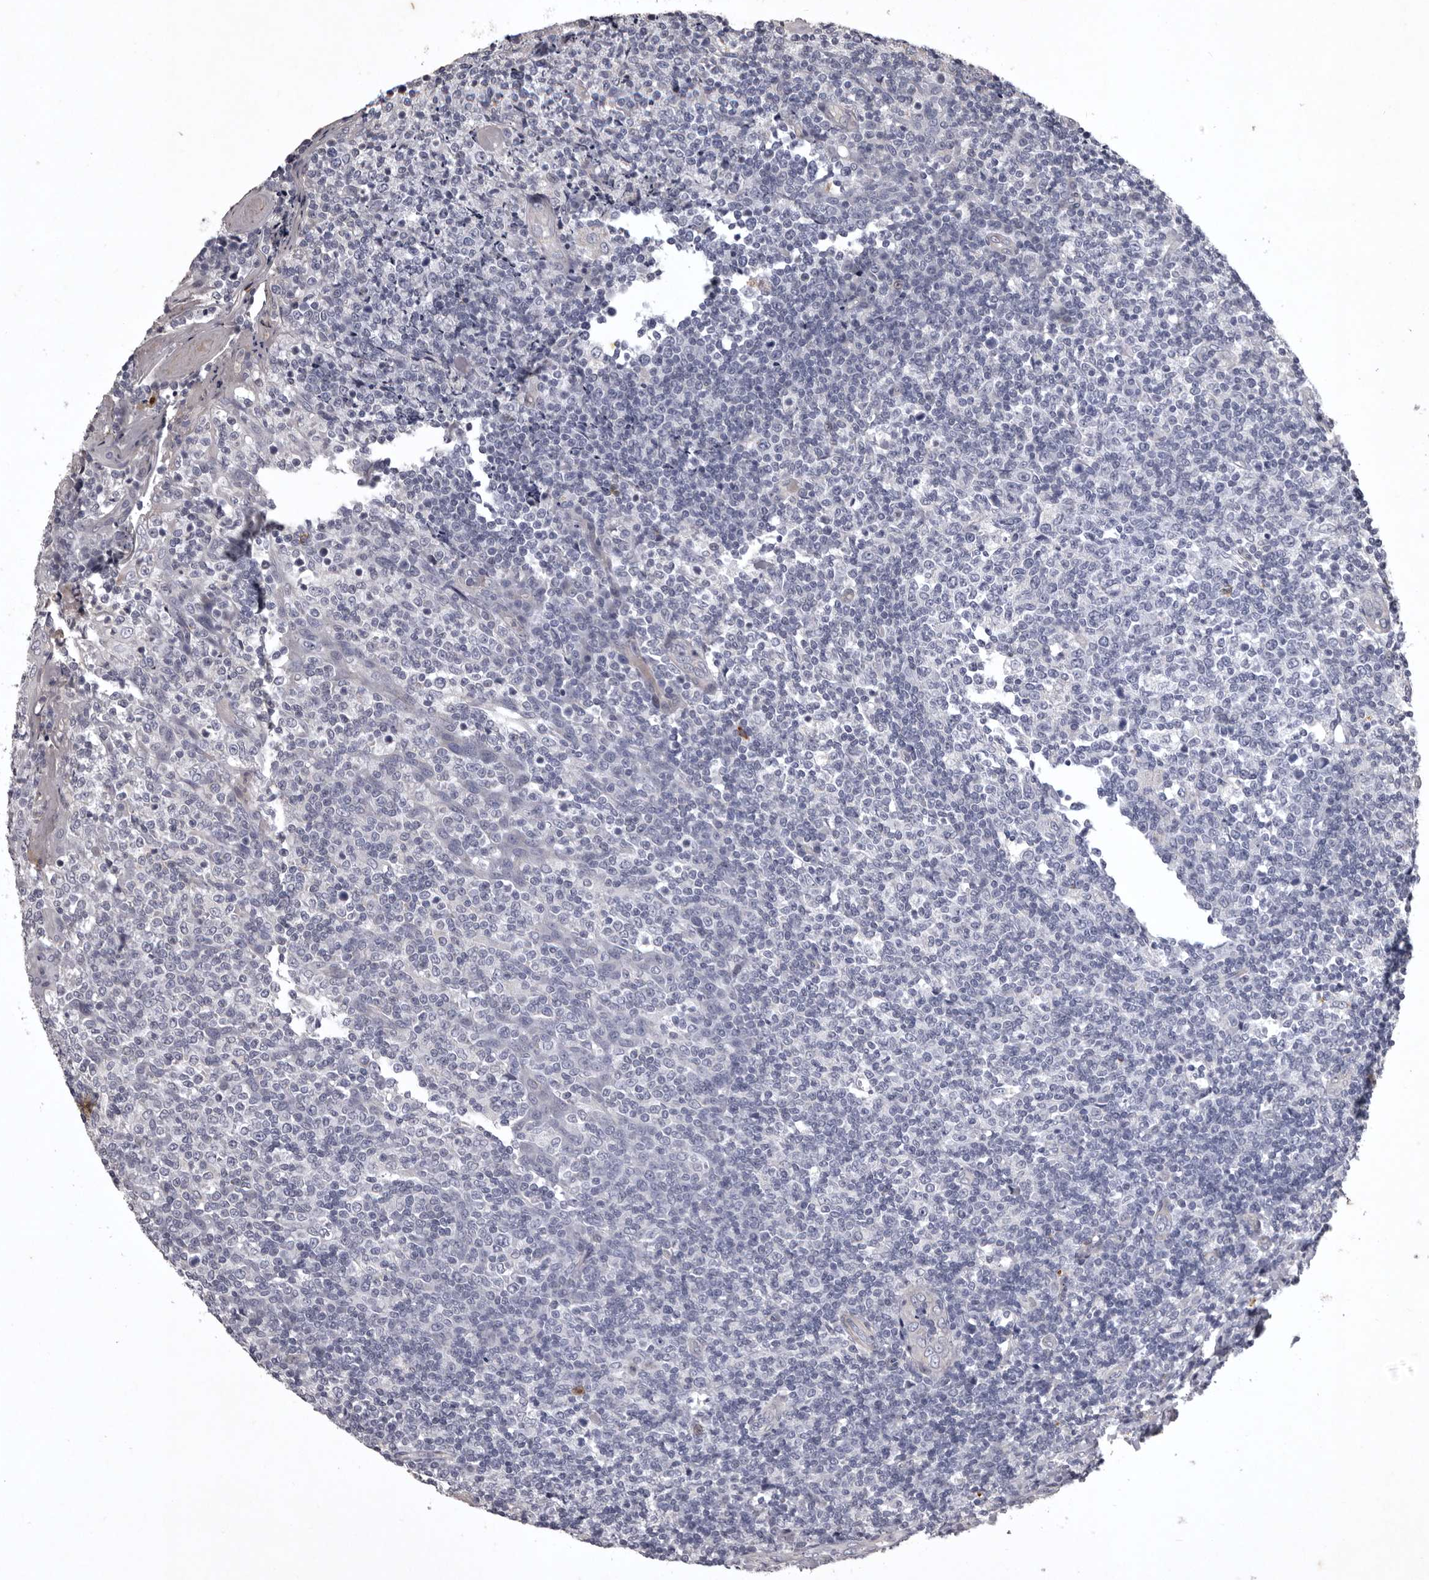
{"staining": {"intensity": "negative", "quantity": "none", "location": "none"}, "tissue": "tonsil", "cell_type": "Germinal center cells", "image_type": "normal", "snomed": [{"axis": "morphology", "description": "Normal tissue, NOS"}, {"axis": "topography", "description": "Tonsil"}], "caption": "Immunohistochemical staining of unremarkable human tonsil exhibits no significant positivity in germinal center cells. The staining is performed using DAB (3,3'-diaminobenzidine) brown chromogen with nuclei counter-stained in using hematoxylin.", "gene": "NKAIN4", "patient": {"sex": "female", "age": 19}}